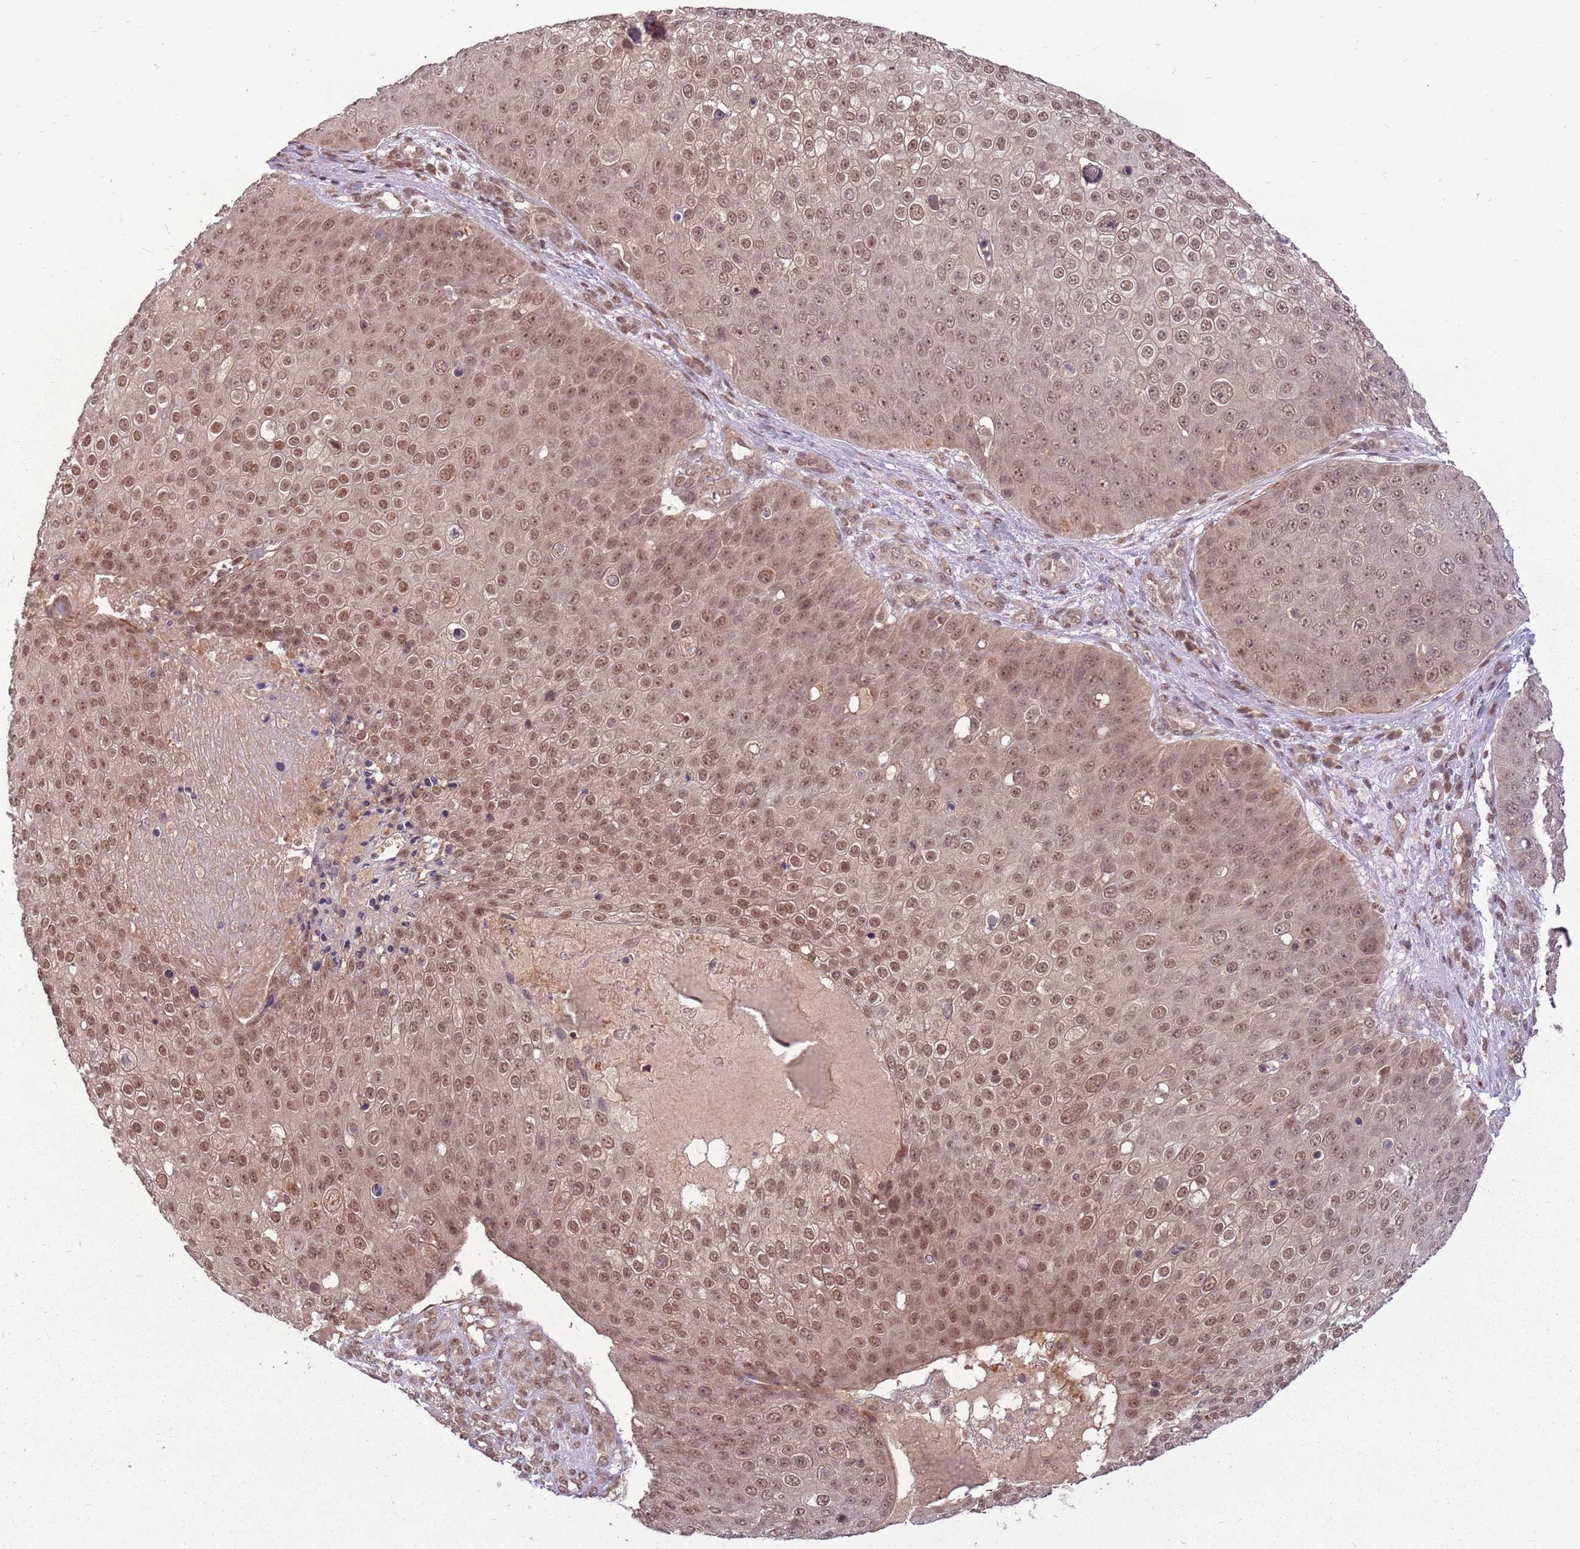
{"staining": {"intensity": "moderate", "quantity": ">75%", "location": "nuclear"}, "tissue": "skin cancer", "cell_type": "Tumor cells", "image_type": "cancer", "snomed": [{"axis": "morphology", "description": "Squamous cell carcinoma, NOS"}, {"axis": "topography", "description": "Skin"}], "caption": "DAB (3,3'-diaminobenzidine) immunohistochemical staining of skin cancer (squamous cell carcinoma) shows moderate nuclear protein staining in approximately >75% of tumor cells.", "gene": "ADAMTS3", "patient": {"sex": "male", "age": 71}}